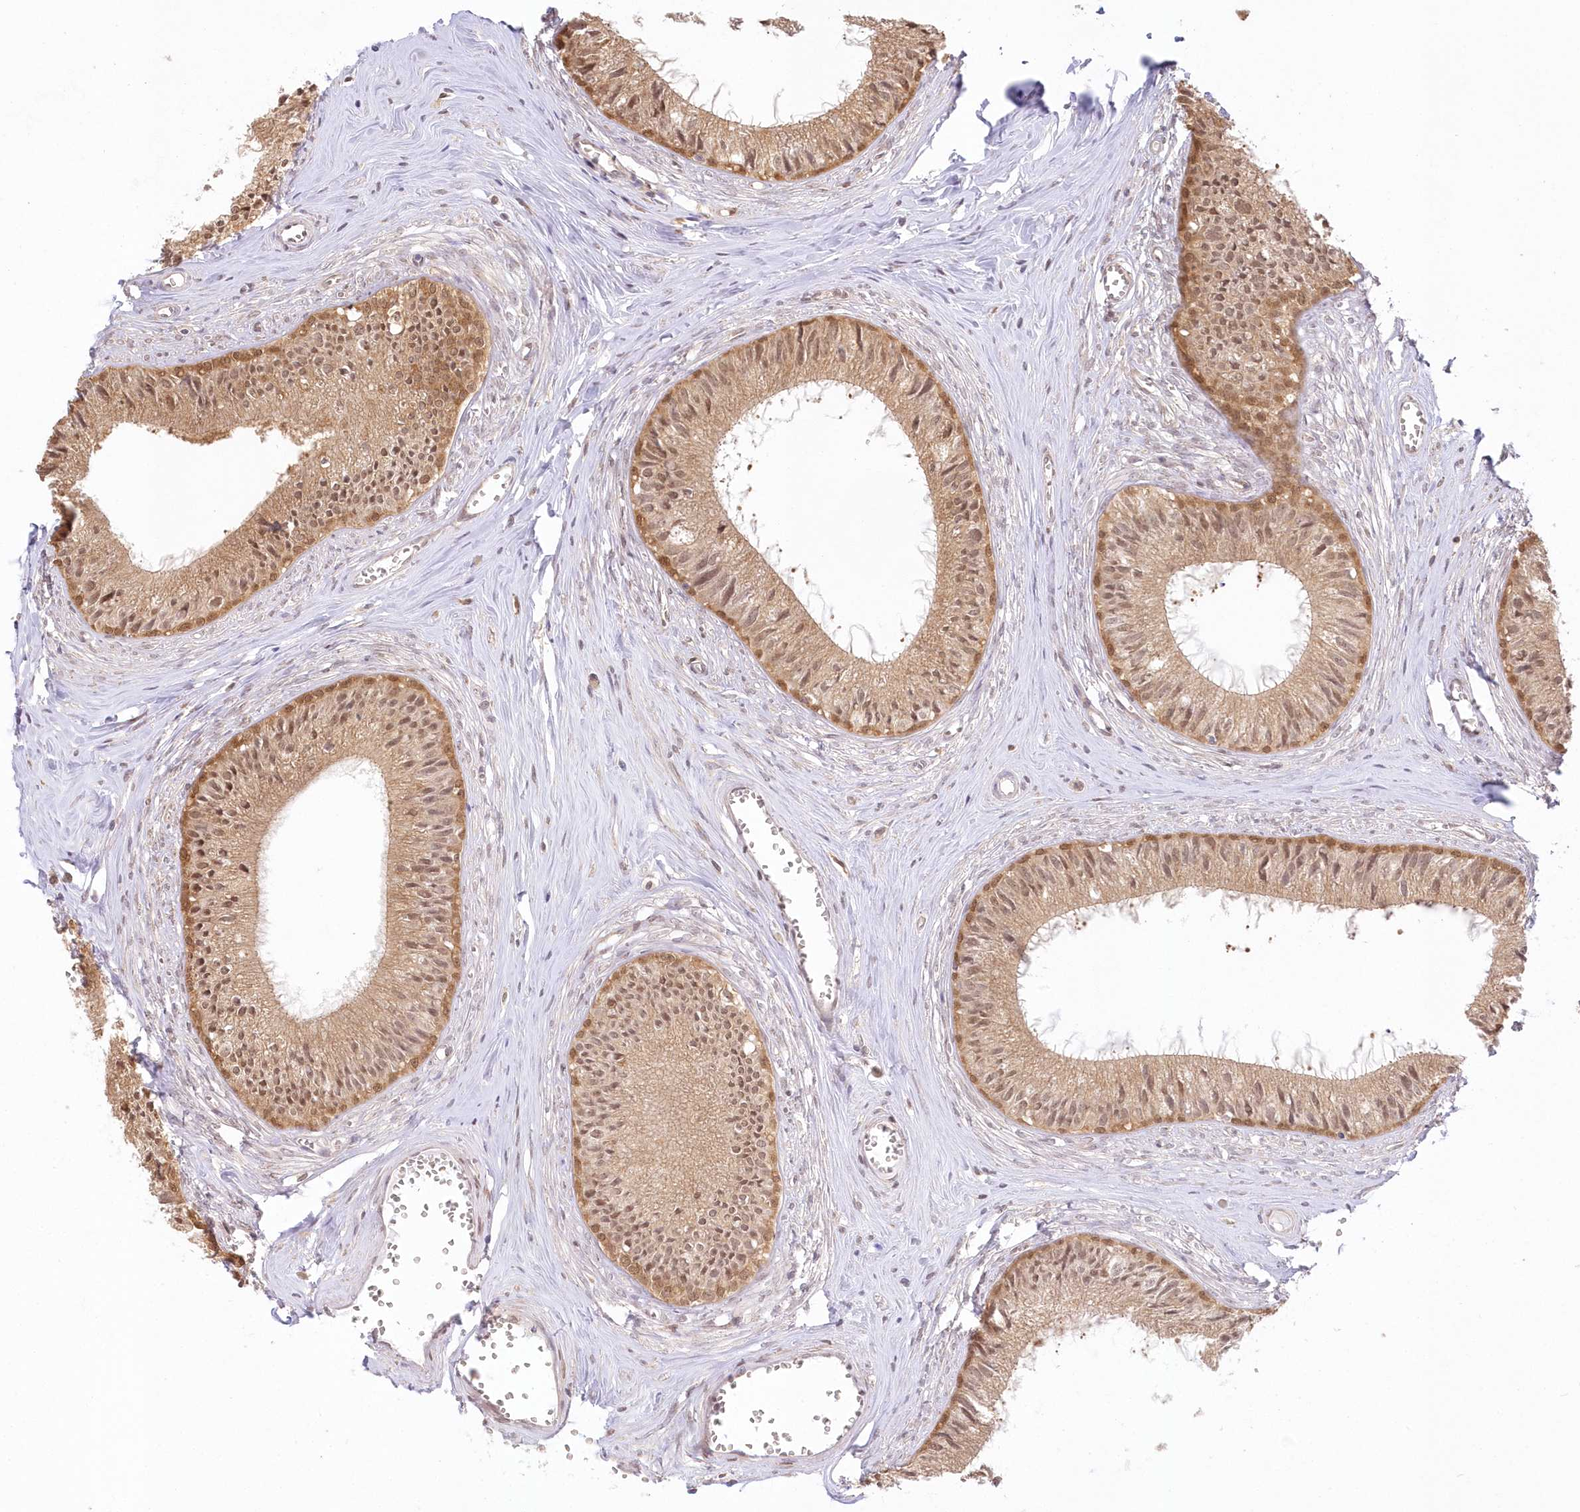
{"staining": {"intensity": "moderate", "quantity": ">75%", "location": "cytoplasmic/membranous,nuclear"}, "tissue": "epididymis", "cell_type": "Glandular cells", "image_type": "normal", "snomed": [{"axis": "morphology", "description": "Normal tissue, NOS"}, {"axis": "topography", "description": "Epididymis"}], "caption": "Epididymis stained for a protein displays moderate cytoplasmic/membranous,nuclear positivity in glandular cells. (Brightfield microscopy of DAB IHC at high magnification).", "gene": "RNPEP", "patient": {"sex": "male", "age": 36}}